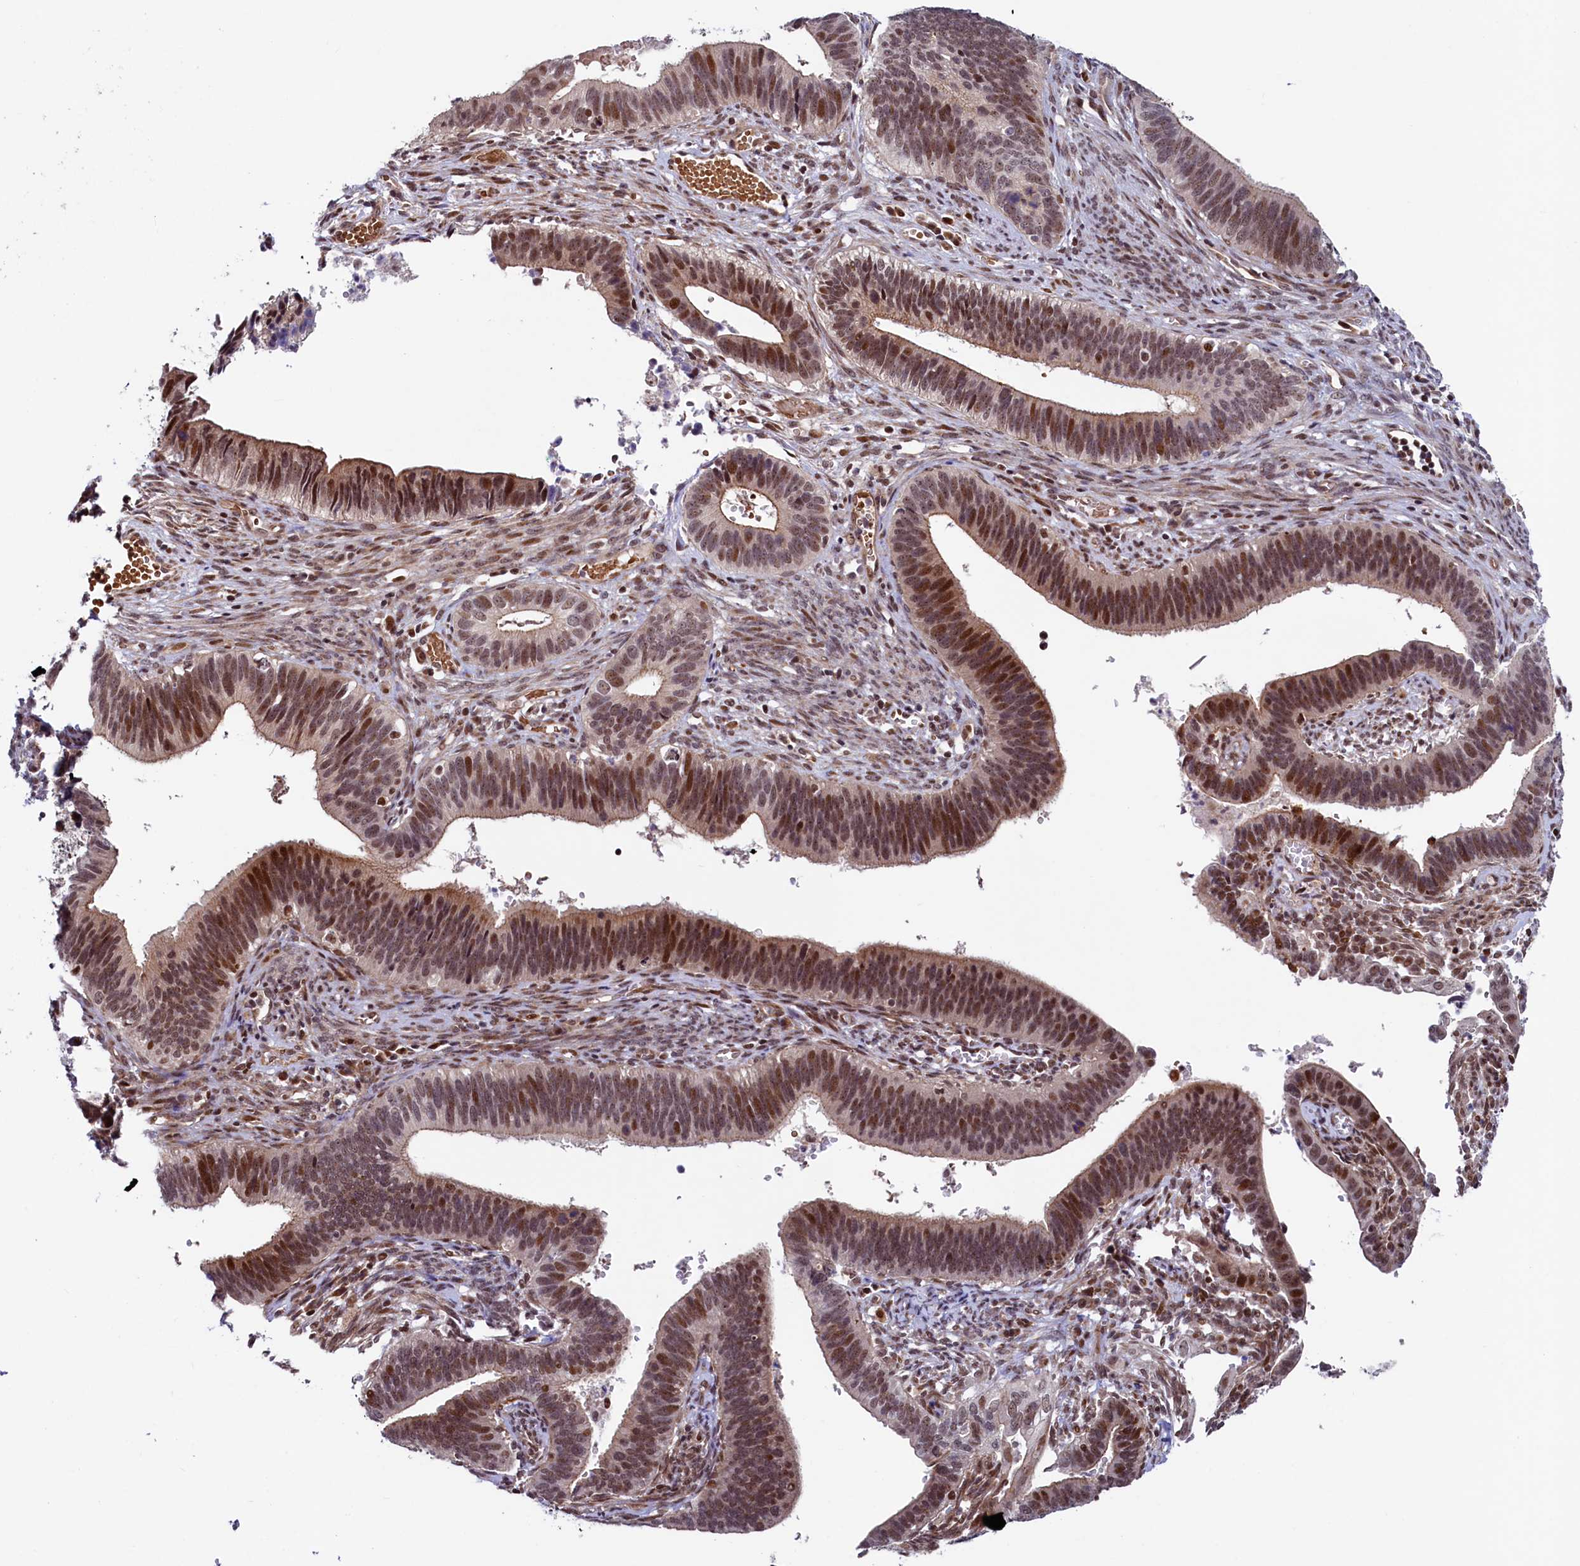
{"staining": {"intensity": "moderate", "quantity": ">75%", "location": "nuclear"}, "tissue": "cervical cancer", "cell_type": "Tumor cells", "image_type": "cancer", "snomed": [{"axis": "morphology", "description": "Adenocarcinoma, NOS"}, {"axis": "topography", "description": "Cervix"}], "caption": "Moderate nuclear protein positivity is seen in about >75% of tumor cells in cervical cancer.", "gene": "LEO1", "patient": {"sex": "female", "age": 42}}